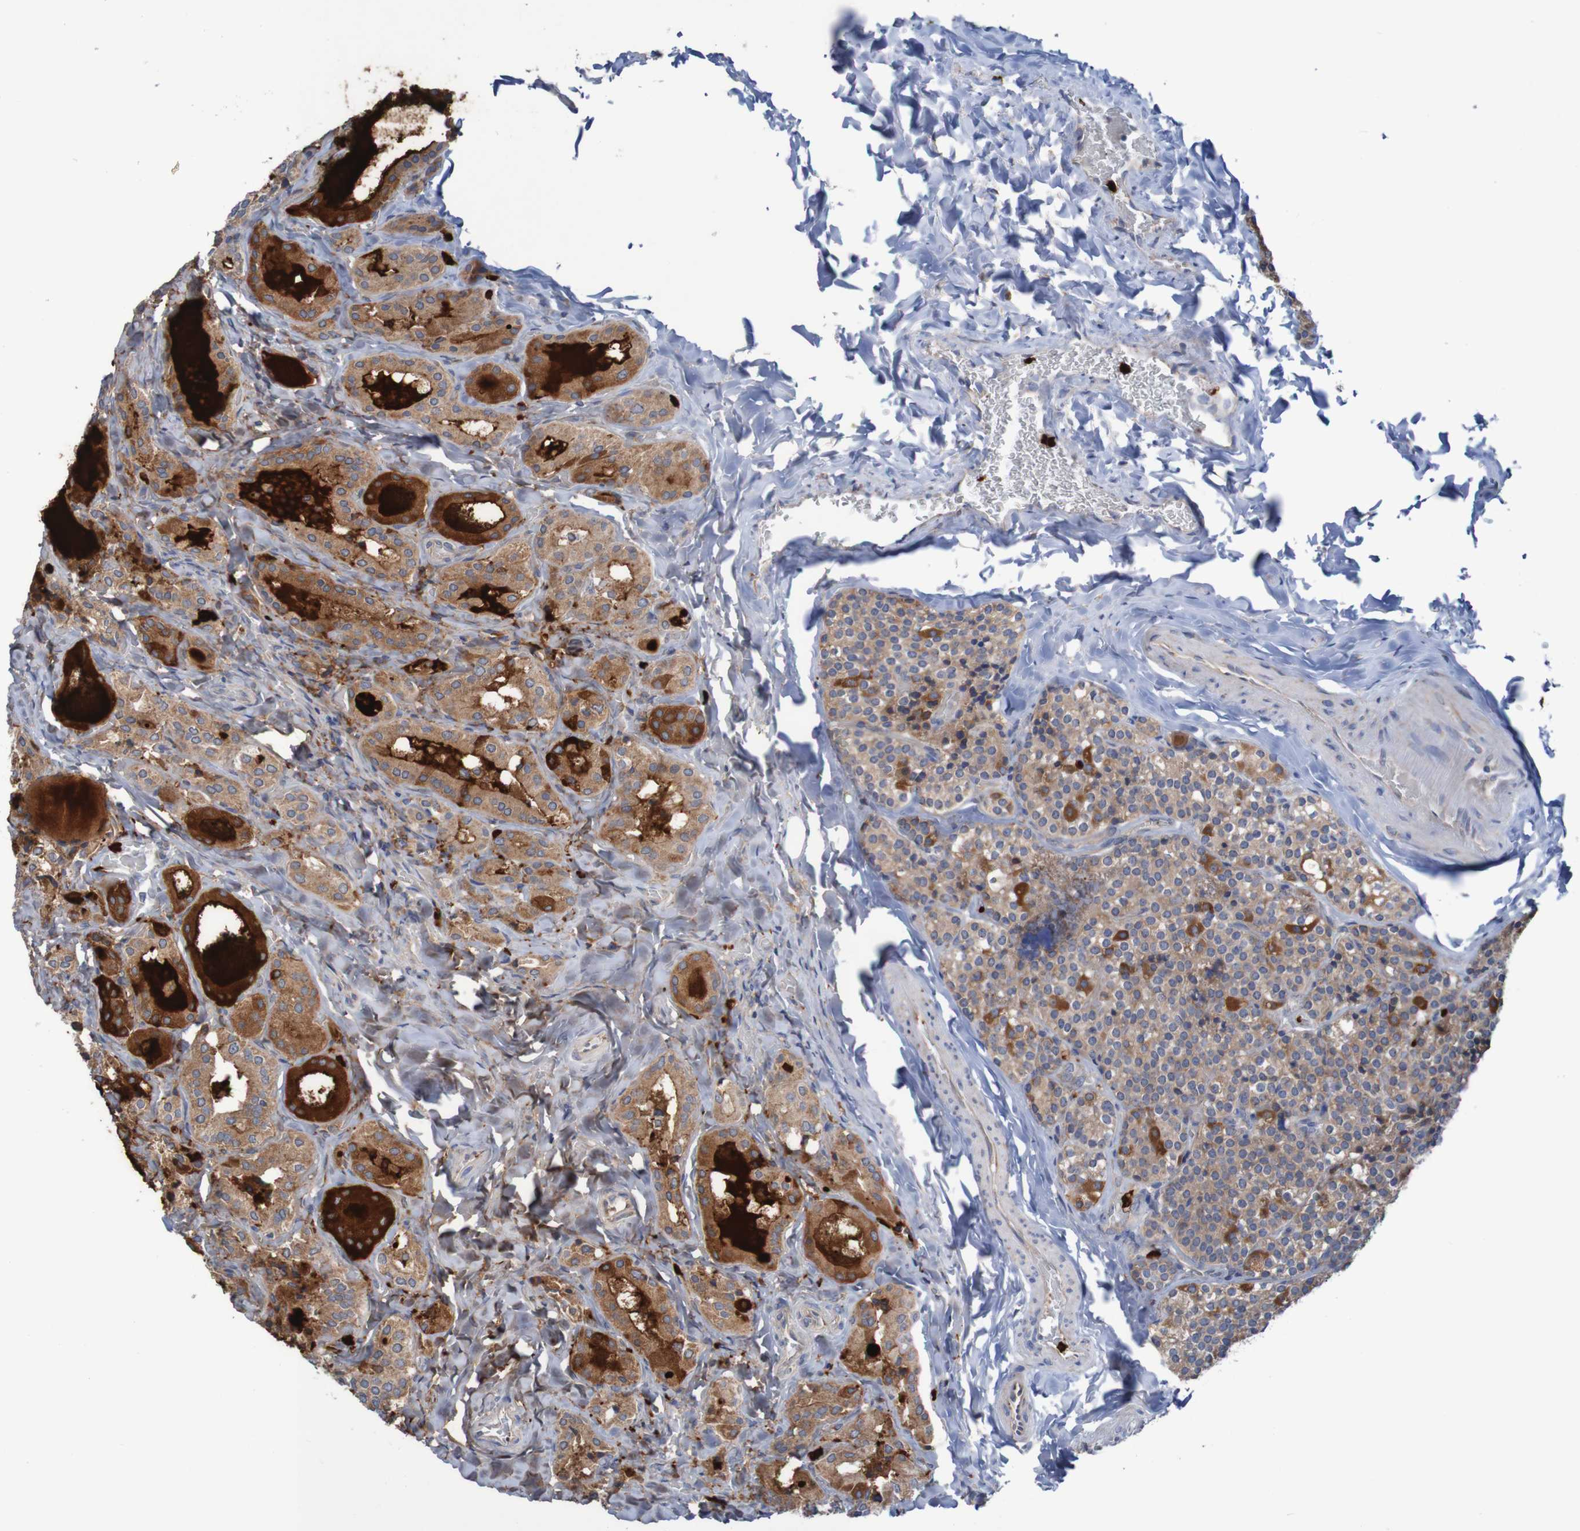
{"staining": {"intensity": "weak", "quantity": ">75%", "location": "cytoplasmic/membranous"}, "tissue": "parathyroid gland", "cell_type": "Glandular cells", "image_type": "normal", "snomed": [{"axis": "morphology", "description": "Normal tissue, NOS"}, {"axis": "morphology", "description": "Atrophy, NOS"}, {"axis": "topography", "description": "Parathyroid gland"}], "caption": "IHC of normal human parathyroid gland exhibits low levels of weak cytoplasmic/membranous positivity in approximately >75% of glandular cells. (DAB (3,3'-diaminobenzidine) IHC with brightfield microscopy, high magnification).", "gene": "PARP4", "patient": {"sex": "female", "age": 54}}